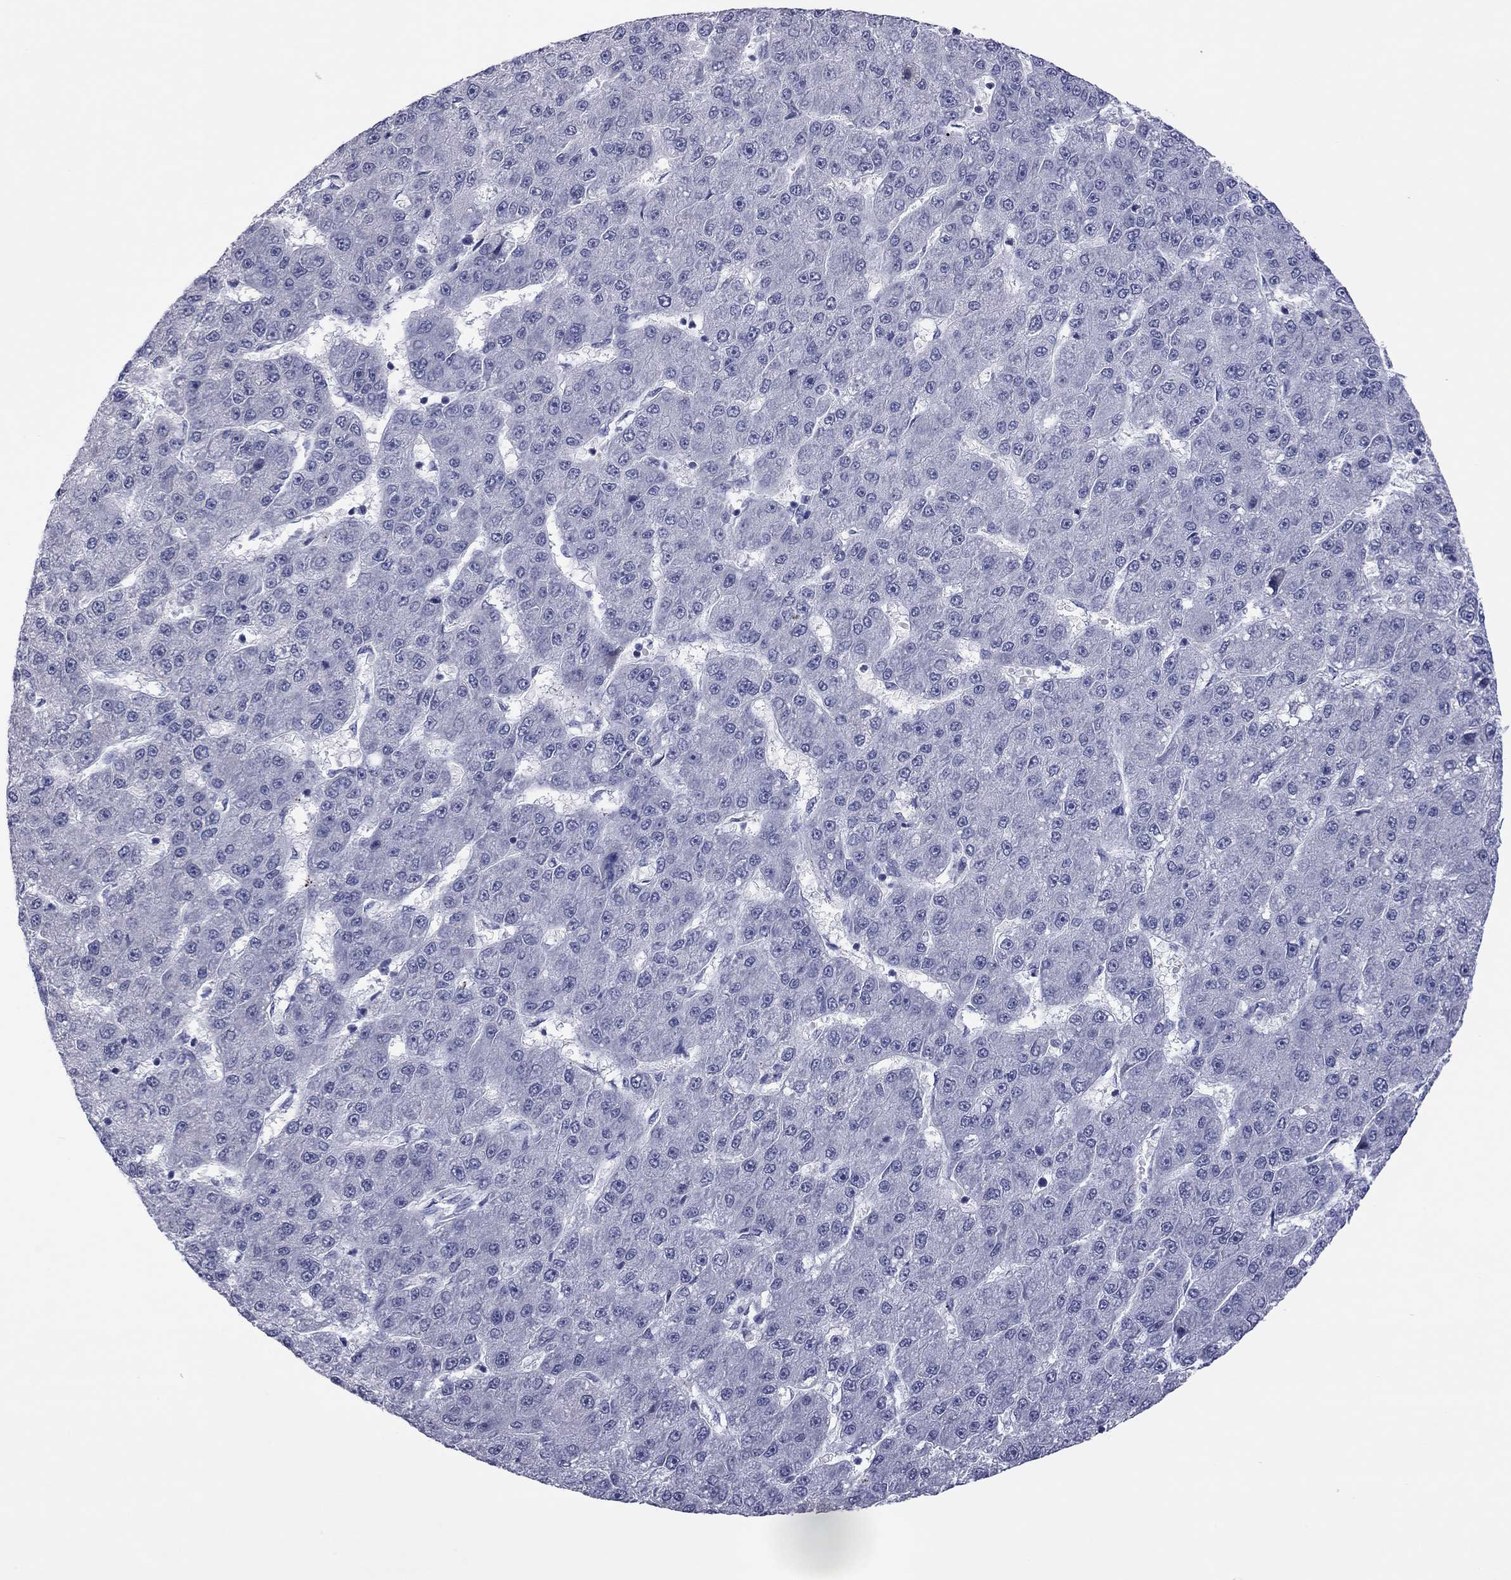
{"staining": {"intensity": "negative", "quantity": "none", "location": "none"}, "tissue": "liver cancer", "cell_type": "Tumor cells", "image_type": "cancer", "snomed": [{"axis": "morphology", "description": "Carcinoma, Hepatocellular, NOS"}, {"axis": "topography", "description": "Liver"}], "caption": "IHC image of liver cancer (hepatocellular carcinoma) stained for a protein (brown), which exhibits no positivity in tumor cells.", "gene": "POU5F2", "patient": {"sex": "male", "age": 67}}